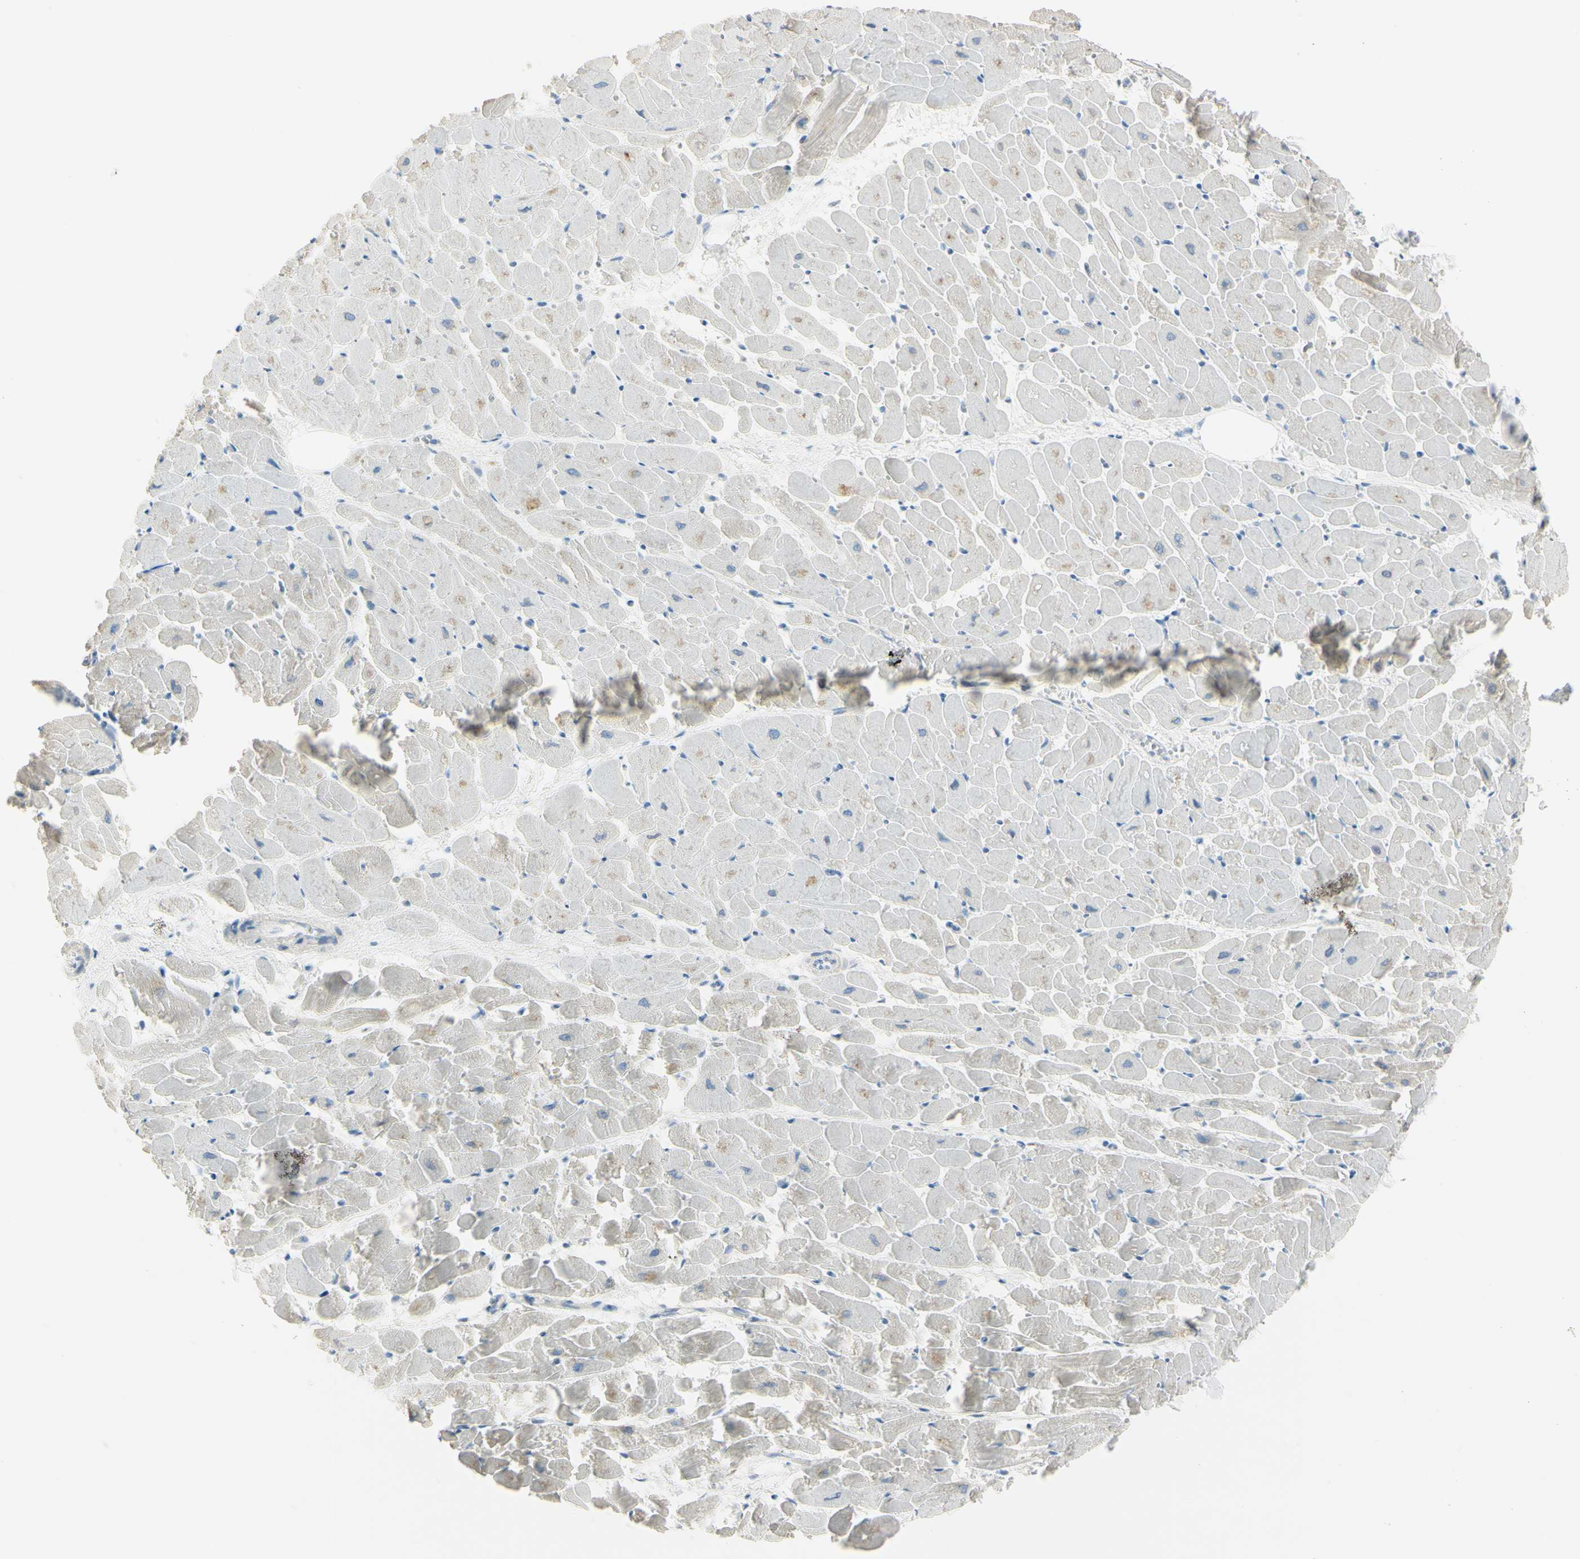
{"staining": {"intensity": "weak", "quantity": "<25%", "location": "cytoplasmic/membranous"}, "tissue": "heart muscle", "cell_type": "Cardiomyocytes", "image_type": "normal", "snomed": [{"axis": "morphology", "description": "Normal tissue, NOS"}, {"axis": "topography", "description": "Heart"}], "caption": "The immunohistochemistry image has no significant expression in cardiomyocytes of heart muscle.", "gene": "ASB9", "patient": {"sex": "female", "age": 19}}